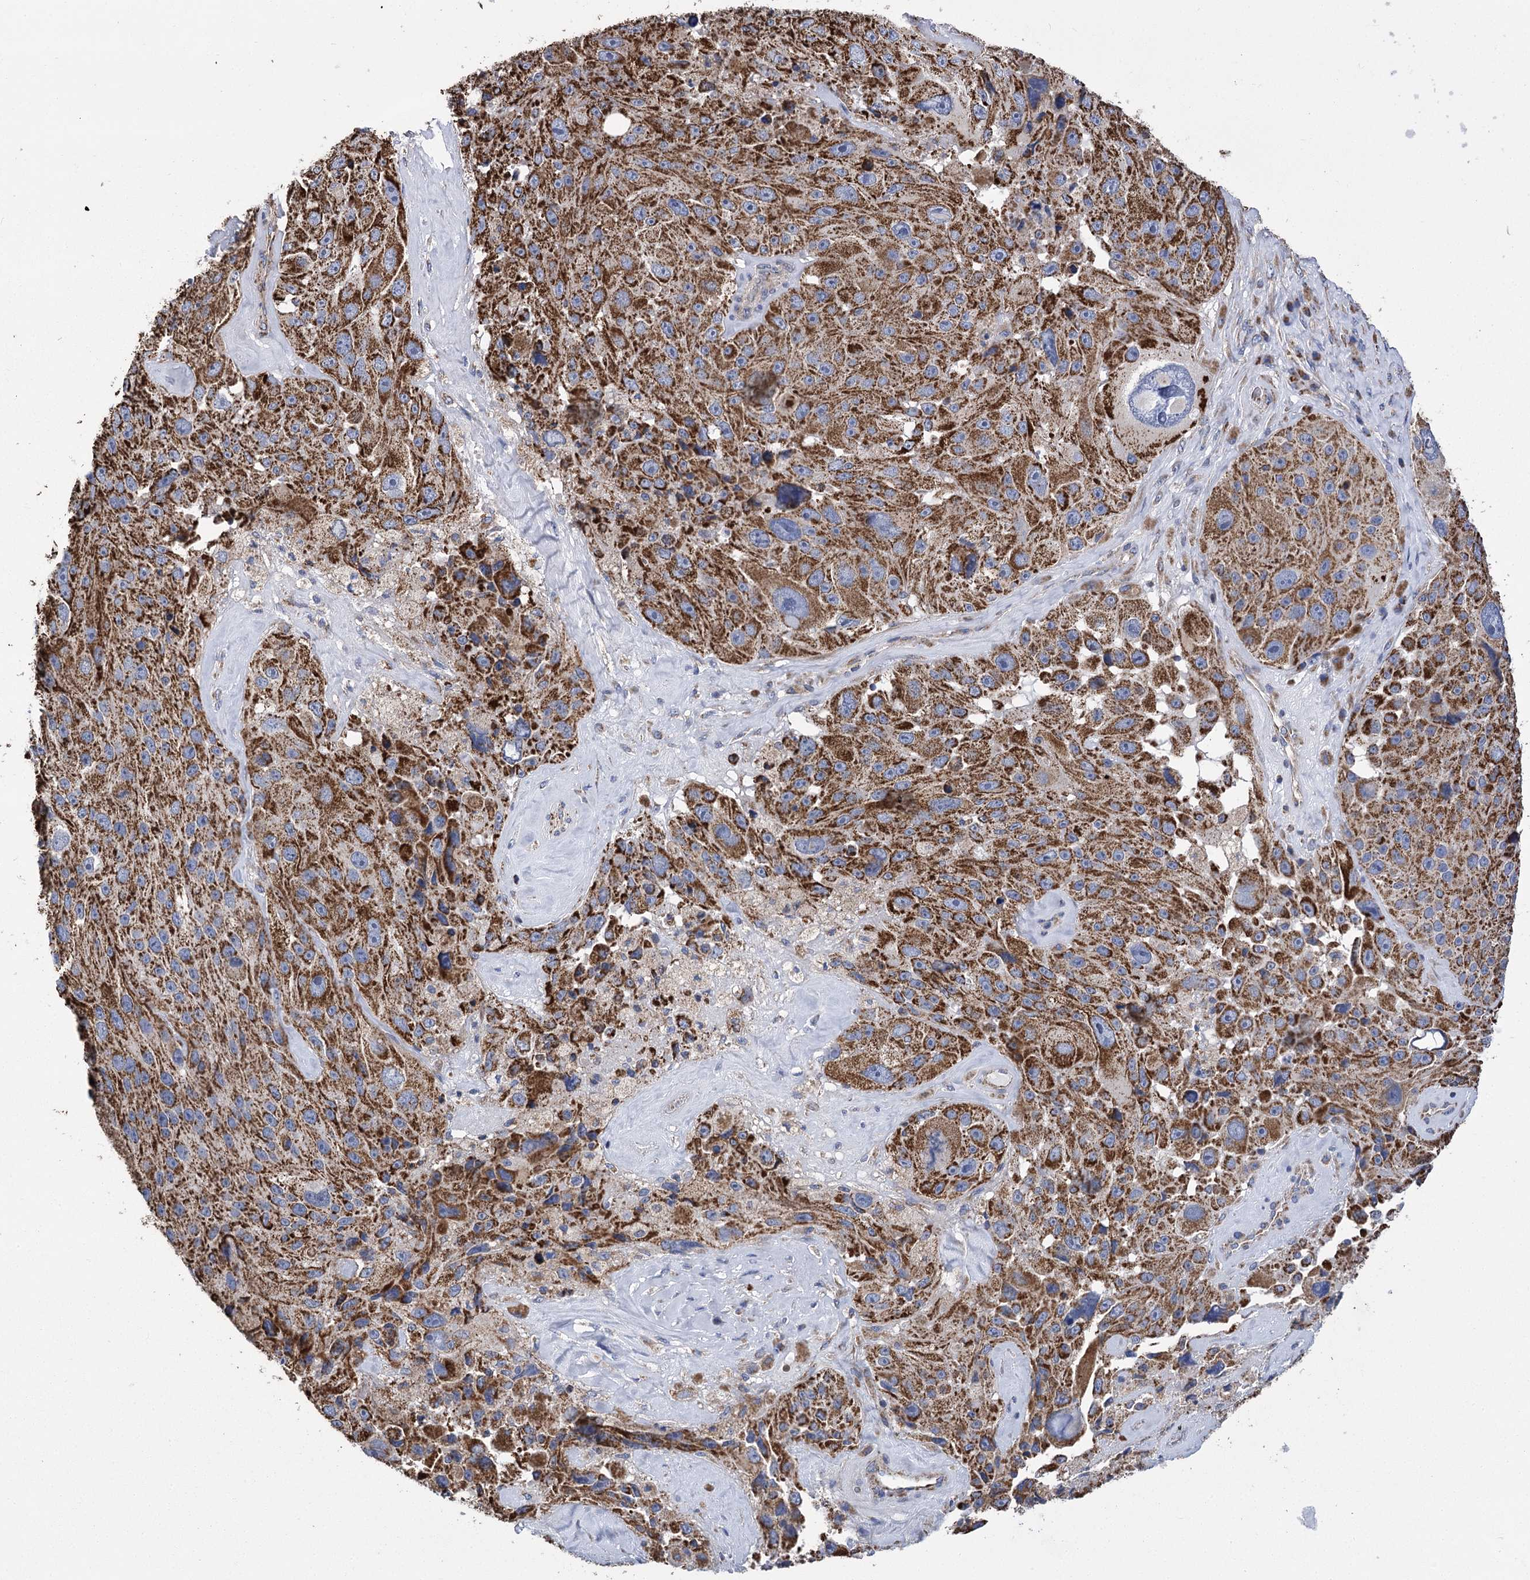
{"staining": {"intensity": "strong", "quantity": ">75%", "location": "cytoplasmic/membranous"}, "tissue": "melanoma", "cell_type": "Tumor cells", "image_type": "cancer", "snomed": [{"axis": "morphology", "description": "Malignant melanoma, Metastatic site"}, {"axis": "topography", "description": "Lymph node"}], "caption": "Tumor cells show strong cytoplasmic/membranous expression in about >75% of cells in melanoma. (DAB IHC, brown staining for protein, blue staining for nuclei).", "gene": "CCDC73", "patient": {"sex": "male", "age": 62}}